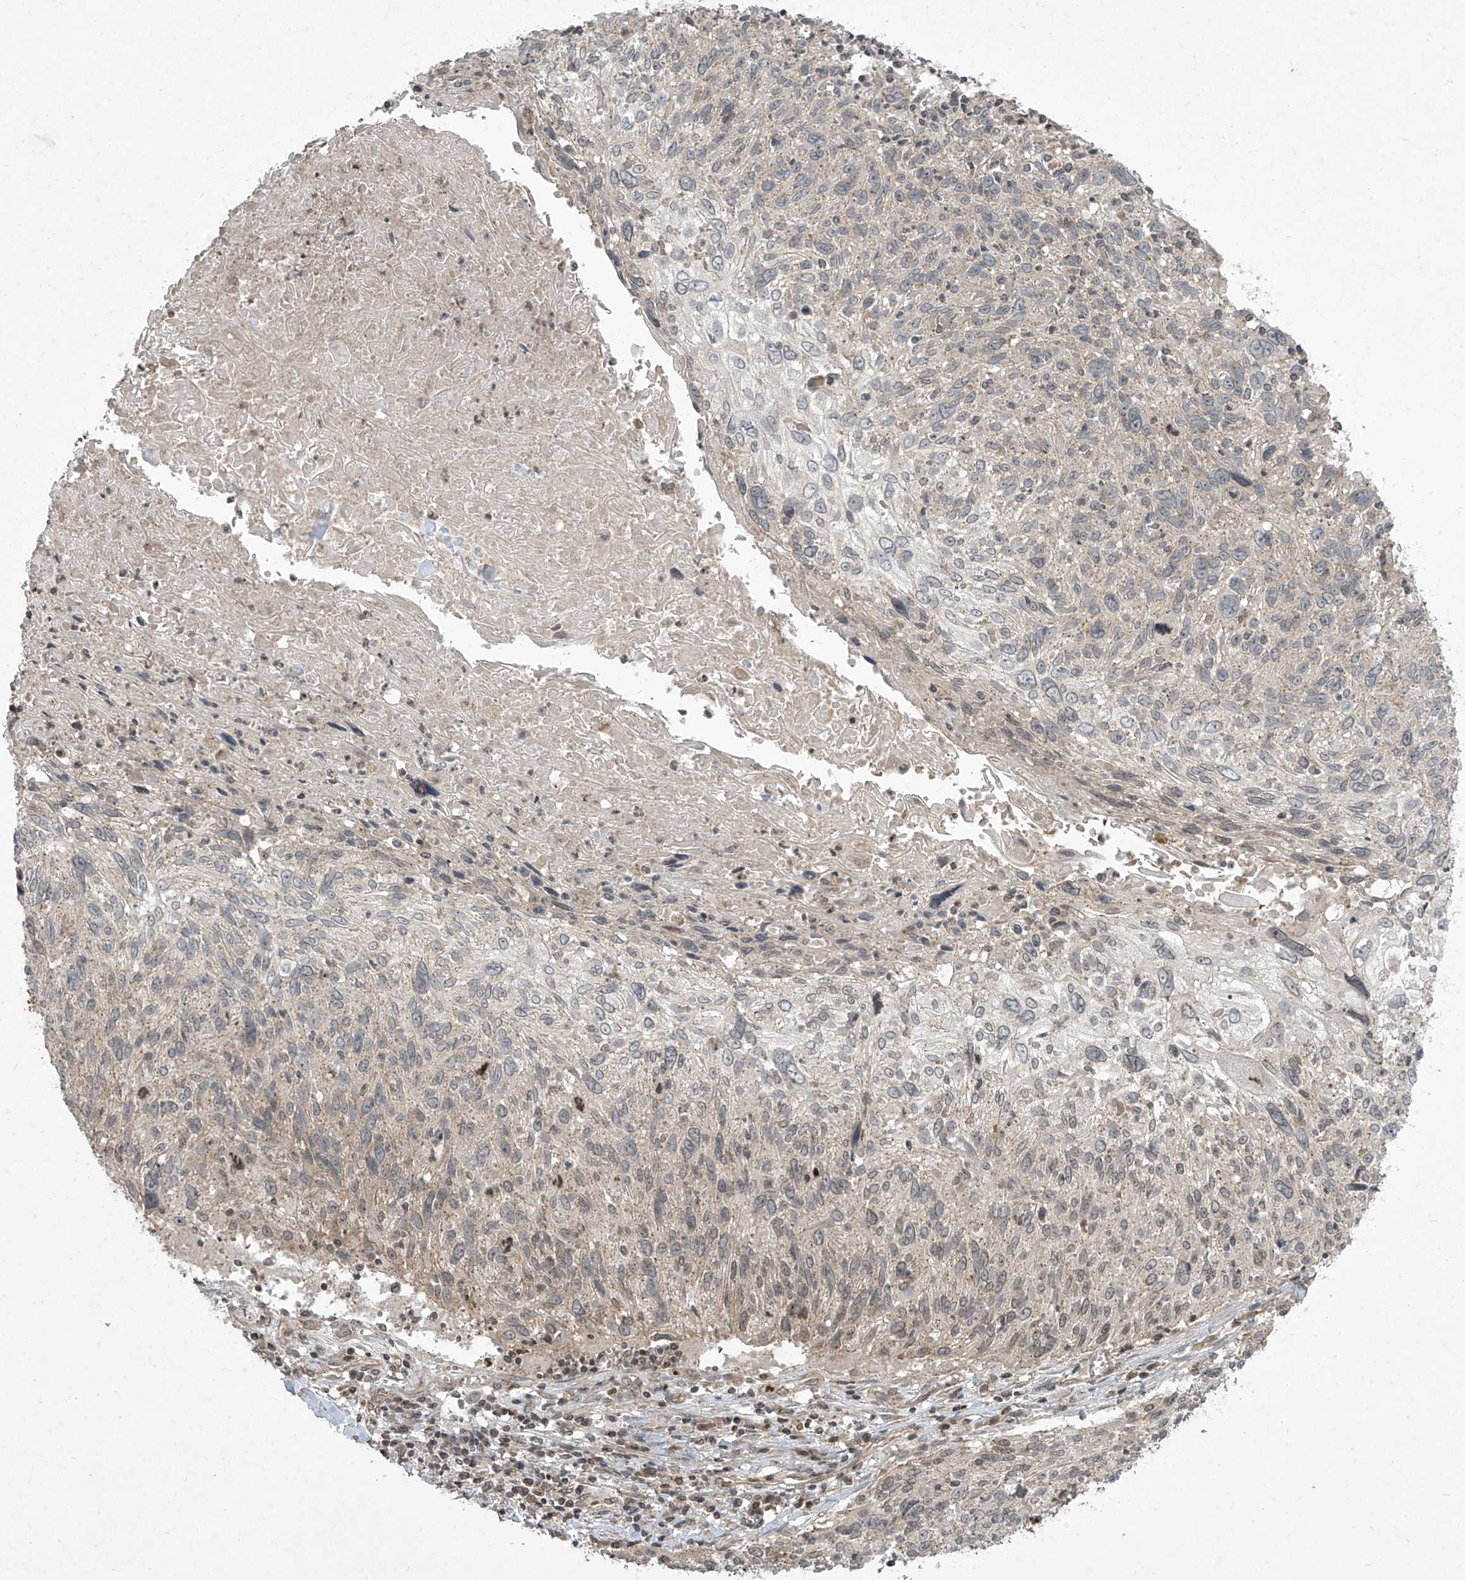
{"staining": {"intensity": "negative", "quantity": "none", "location": "none"}, "tissue": "cervical cancer", "cell_type": "Tumor cells", "image_type": "cancer", "snomed": [{"axis": "morphology", "description": "Squamous cell carcinoma, NOS"}, {"axis": "topography", "description": "Cervix"}], "caption": "The immunohistochemistry (IHC) histopathology image has no significant staining in tumor cells of cervical squamous cell carcinoma tissue.", "gene": "MATN2", "patient": {"sex": "female", "age": 51}}